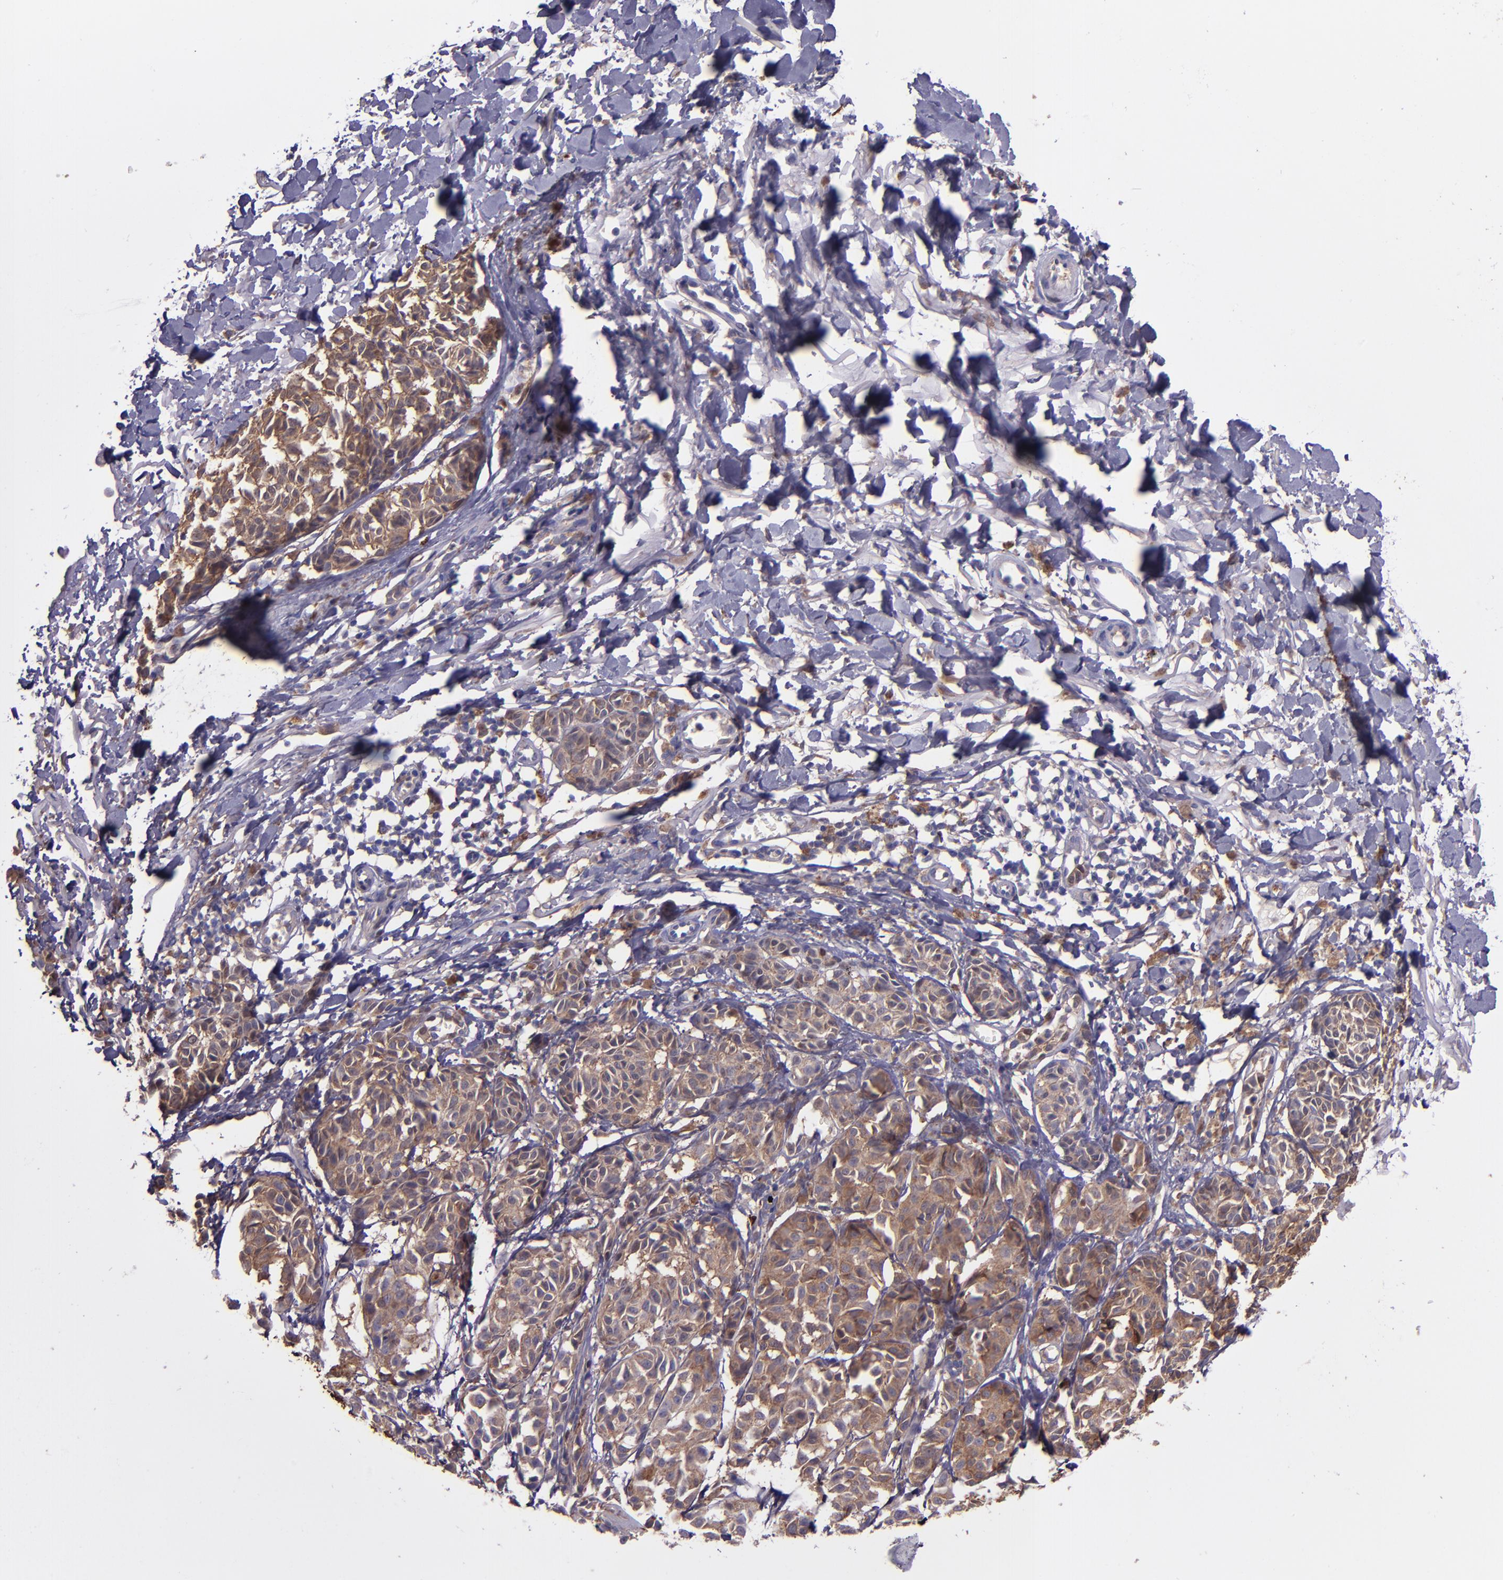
{"staining": {"intensity": "moderate", "quantity": ">75%", "location": "cytoplasmic/membranous"}, "tissue": "melanoma", "cell_type": "Tumor cells", "image_type": "cancer", "snomed": [{"axis": "morphology", "description": "Malignant melanoma, NOS"}, {"axis": "topography", "description": "Skin"}], "caption": "Immunohistochemical staining of human malignant melanoma shows moderate cytoplasmic/membranous protein positivity in about >75% of tumor cells.", "gene": "WASHC1", "patient": {"sex": "male", "age": 76}}